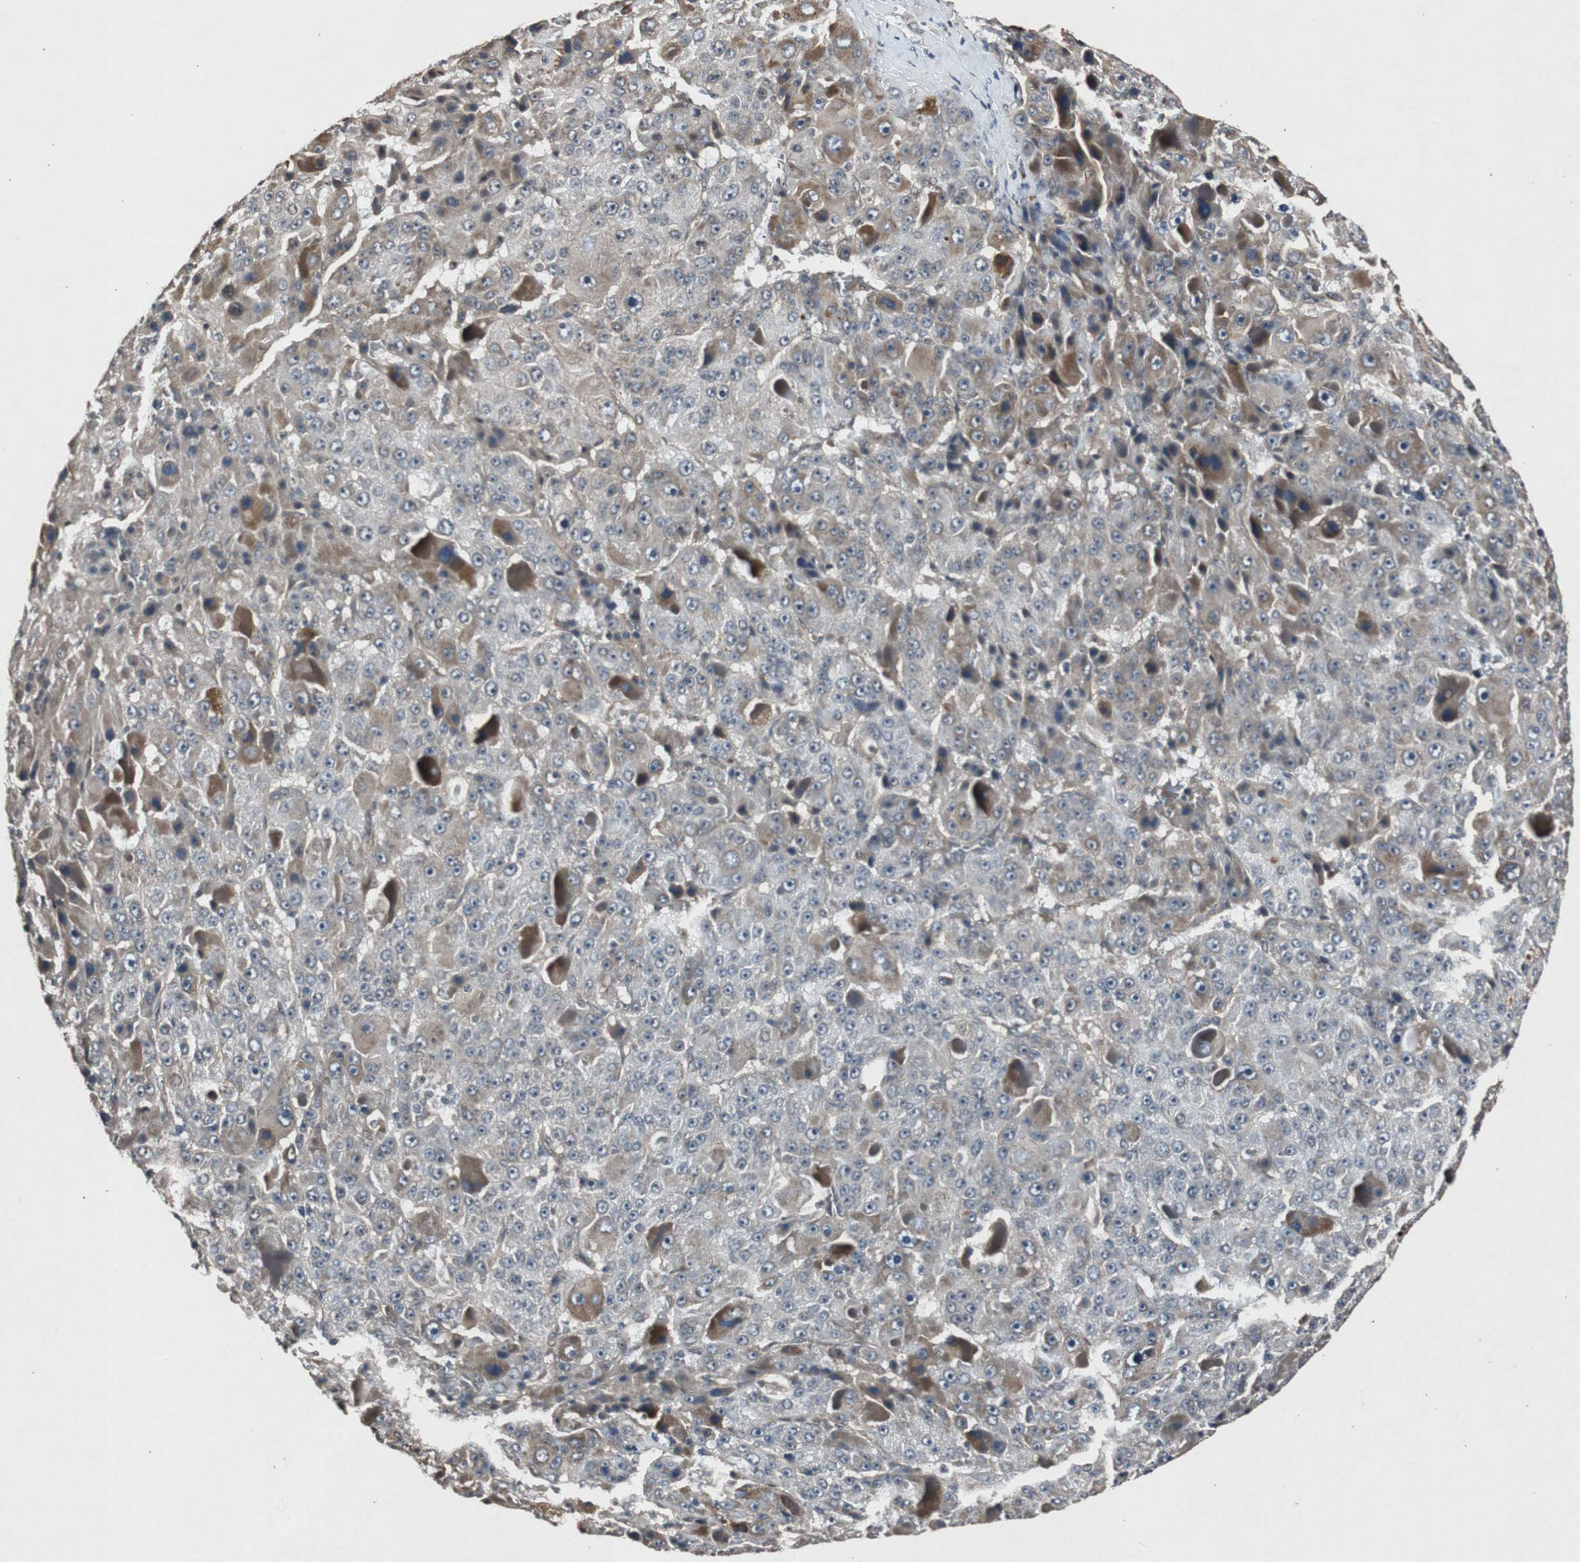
{"staining": {"intensity": "moderate", "quantity": "<25%", "location": "cytoplasmic/membranous"}, "tissue": "liver cancer", "cell_type": "Tumor cells", "image_type": "cancer", "snomed": [{"axis": "morphology", "description": "Carcinoma, Hepatocellular, NOS"}, {"axis": "topography", "description": "Liver"}], "caption": "Moderate cytoplasmic/membranous positivity for a protein is seen in about <25% of tumor cells of liver cancer (hepatocellular carcinoma) using IHC.", "gene": "SLIT2", "patient": {"sex": "male", "age": 76}}